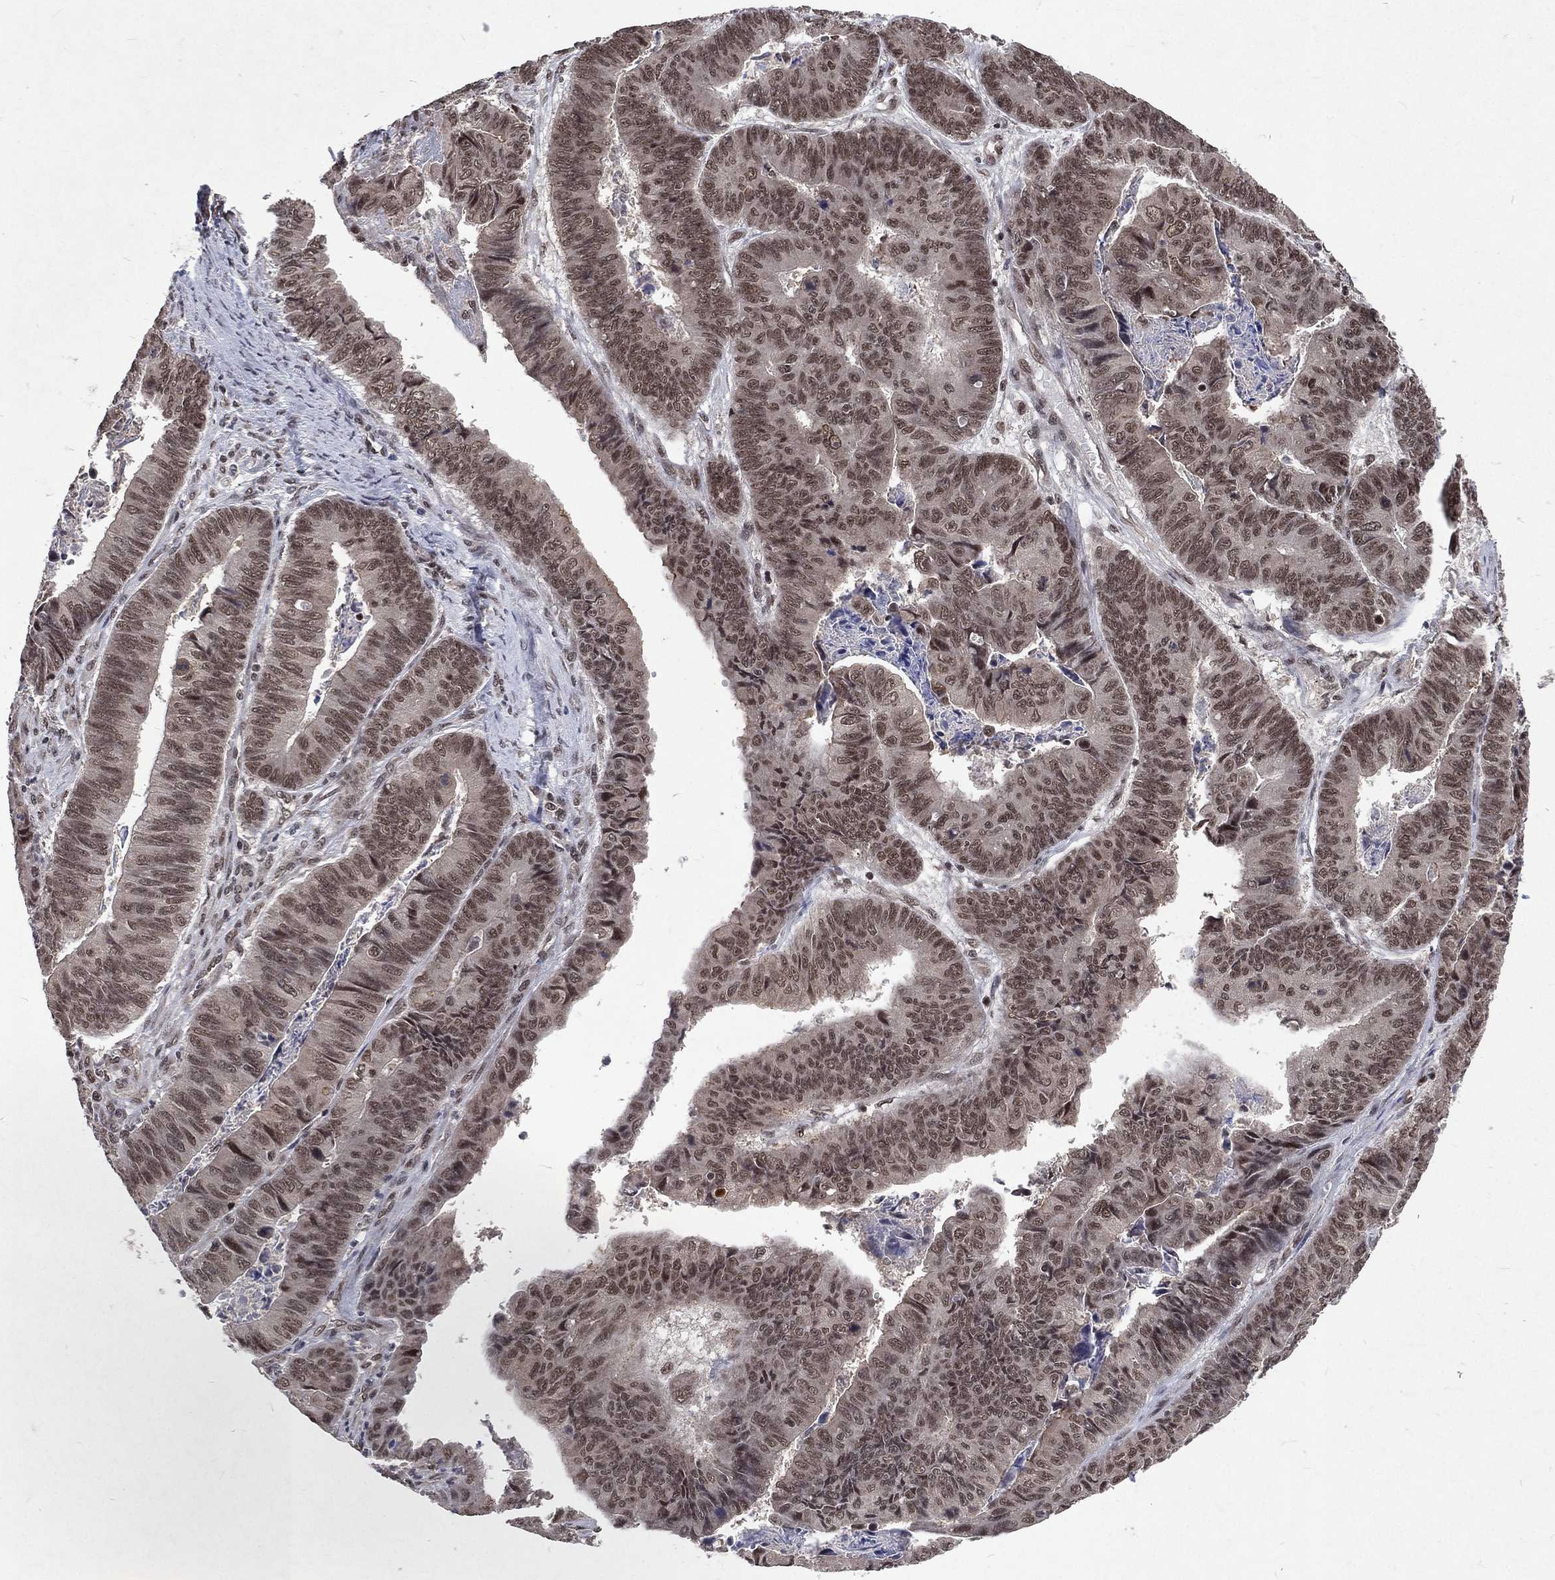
{"staining": {"intensity": "moderate", "quantity": "25%-75%", "location": "nuclear"}, "tissue": "stomach cancer", "cell_type": "Tumor cells", "image_type": "cancer", "snomed": [{"axis": "morphology", "description": "Adenocarcinoma, NOS"}, {"axis": "topography", "description": "Stomach, lower"}], "caption": "This histopathology image demonstrates immunohistochemistry (IHC) staining of adenocarcinoma (stomach), with medium moderate nuclear expression in about 25%-75% of tumor cells.", "gene": "DMAP1", "patient": {"sex": "male", "age": 77}}